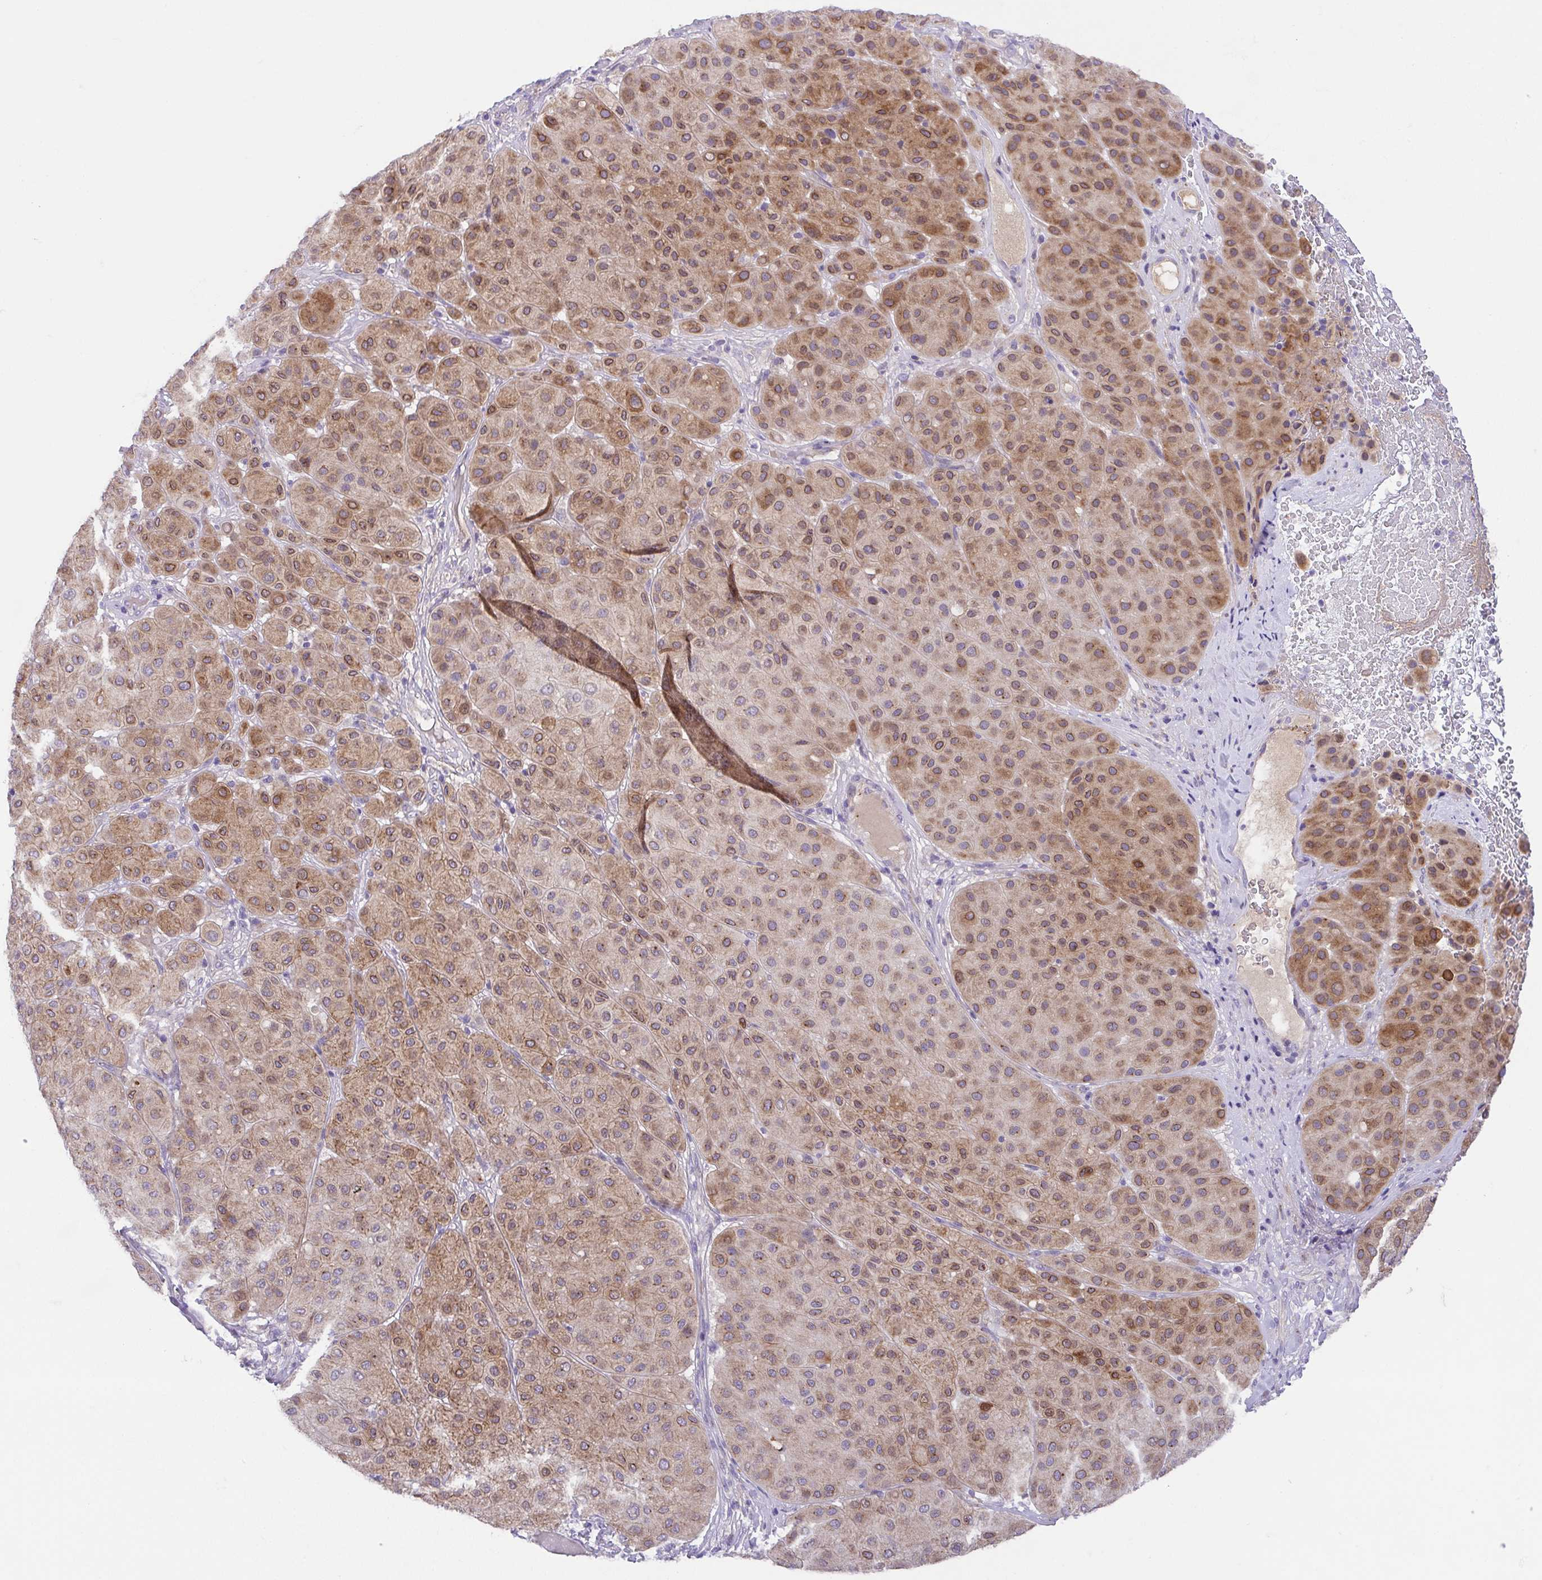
{"staining": {"intensity": "moderate", "quantity": ">75%", "location": "cytoplasmic/membranous"}, "tissue": "melanoma", "cell_type": "Tumor cells", "image_type": "cancer", "snomed": [{"axis": "morphology", "description": "Malignant melanoma, Metastatic site"}, {"axis": "topography", "description": "Smooth muscle"}], "caption": "A high-resolution micrograph shows IHC staining of melanoma, which demonstrates moderate cytoplasmic/membranous expression in about >75% of tumor cells.", "gene": "SLC13A1", "patient": {"sex": "male", "age": 41}}